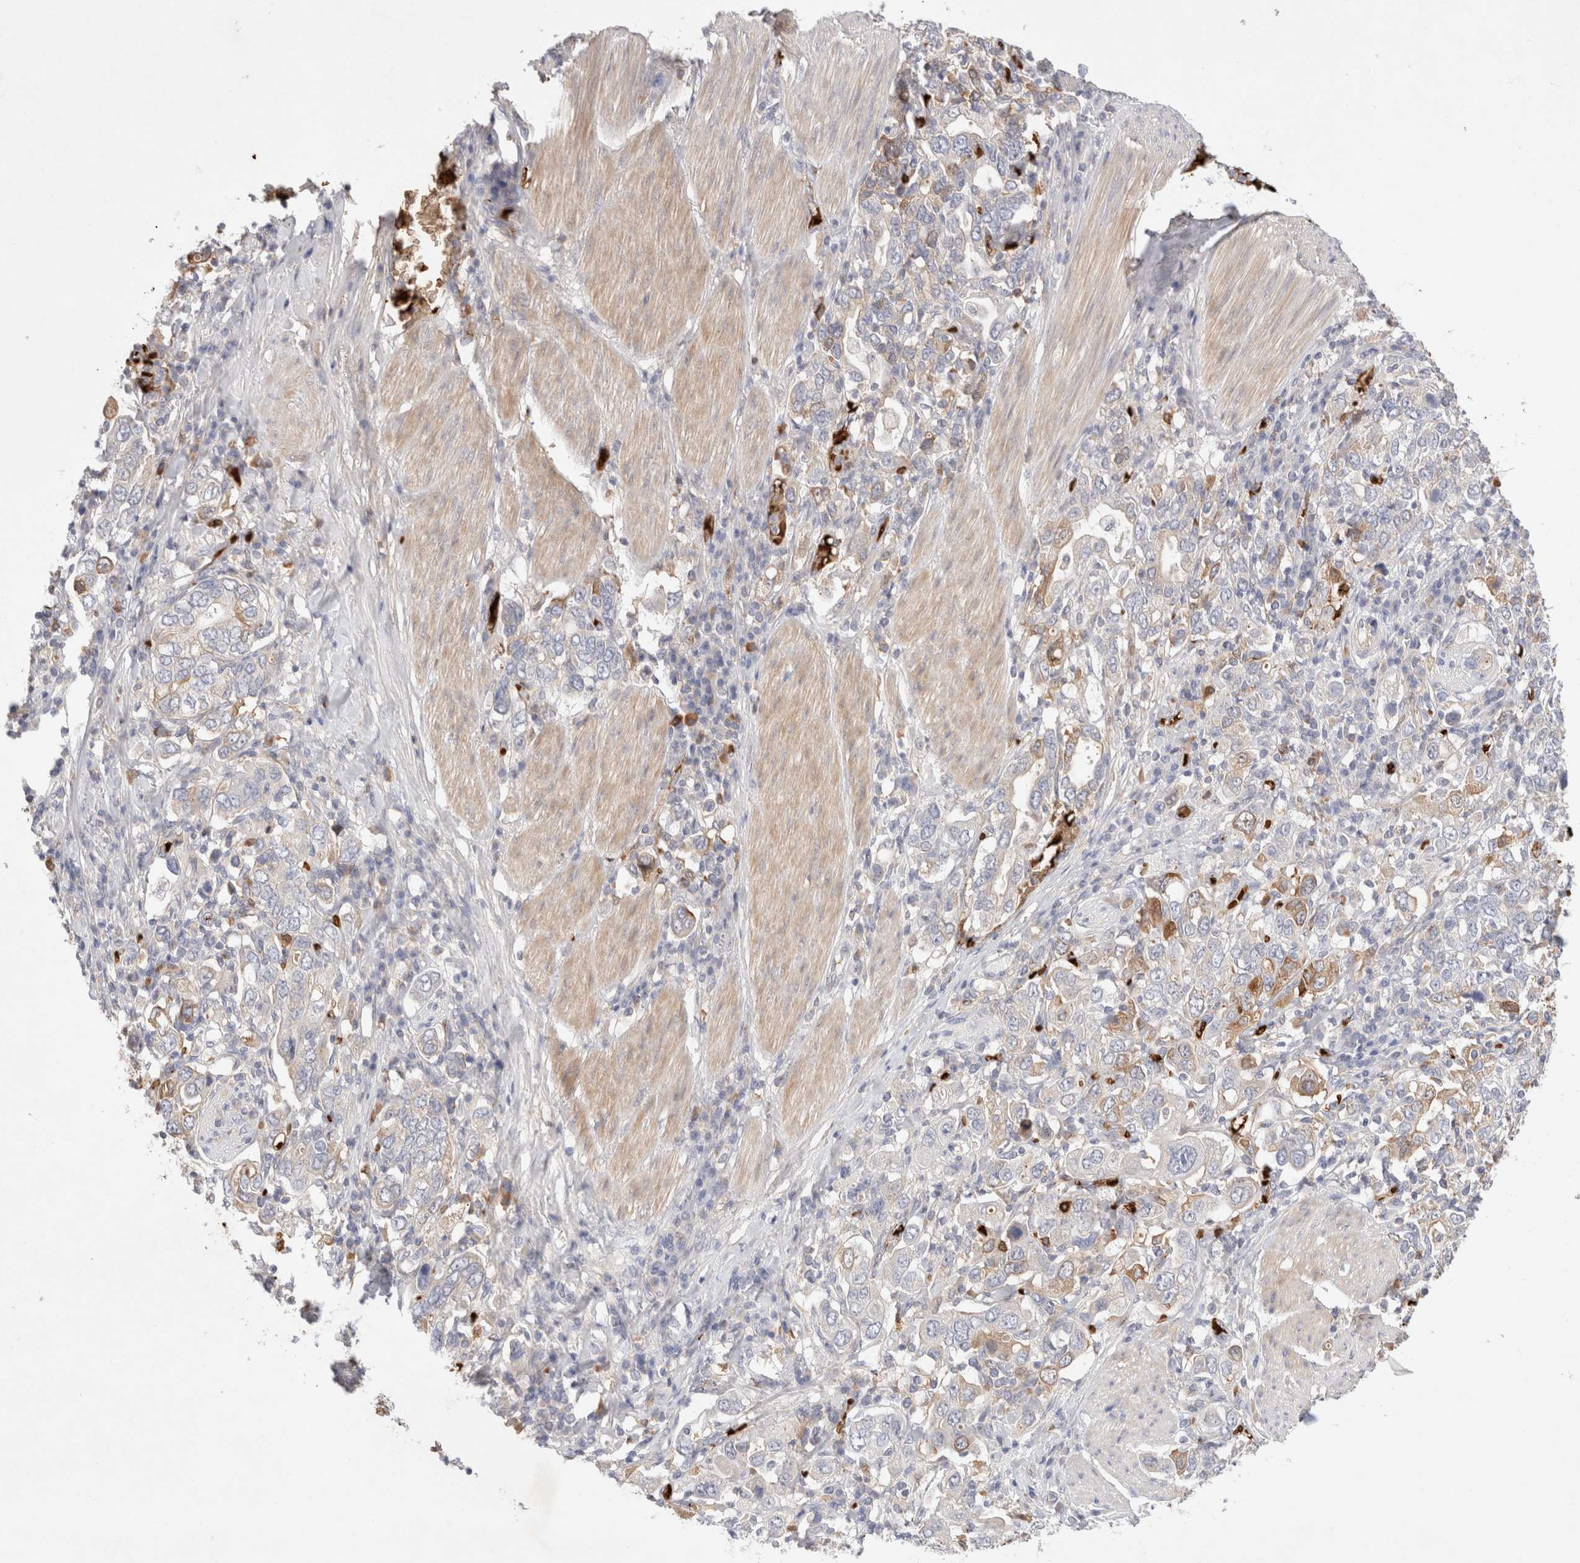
{"staining": {"intensity": "moderate", "quantity": "<25%", "location": "cytoplasmic/membranous"}, "tissue": "stomach cancer", "cell_type": "Tumor cells", "image_type": "cancer", "snomed": [{"axis": "morphology", "description": "Adenocarcinoma, NOS"}, {"axis": "topography", "description": "Stomach, upper"}], "caption": "Stomach adenocarcinoma tissue exhibits moderate cytoplasmic/membranous expression in approximately <25% of tumor cells (brown staining indicates protein expression, while blue staining denotes nuclei).", "gene": "MST1", "patient": {"sex": "male", "age": 62}}